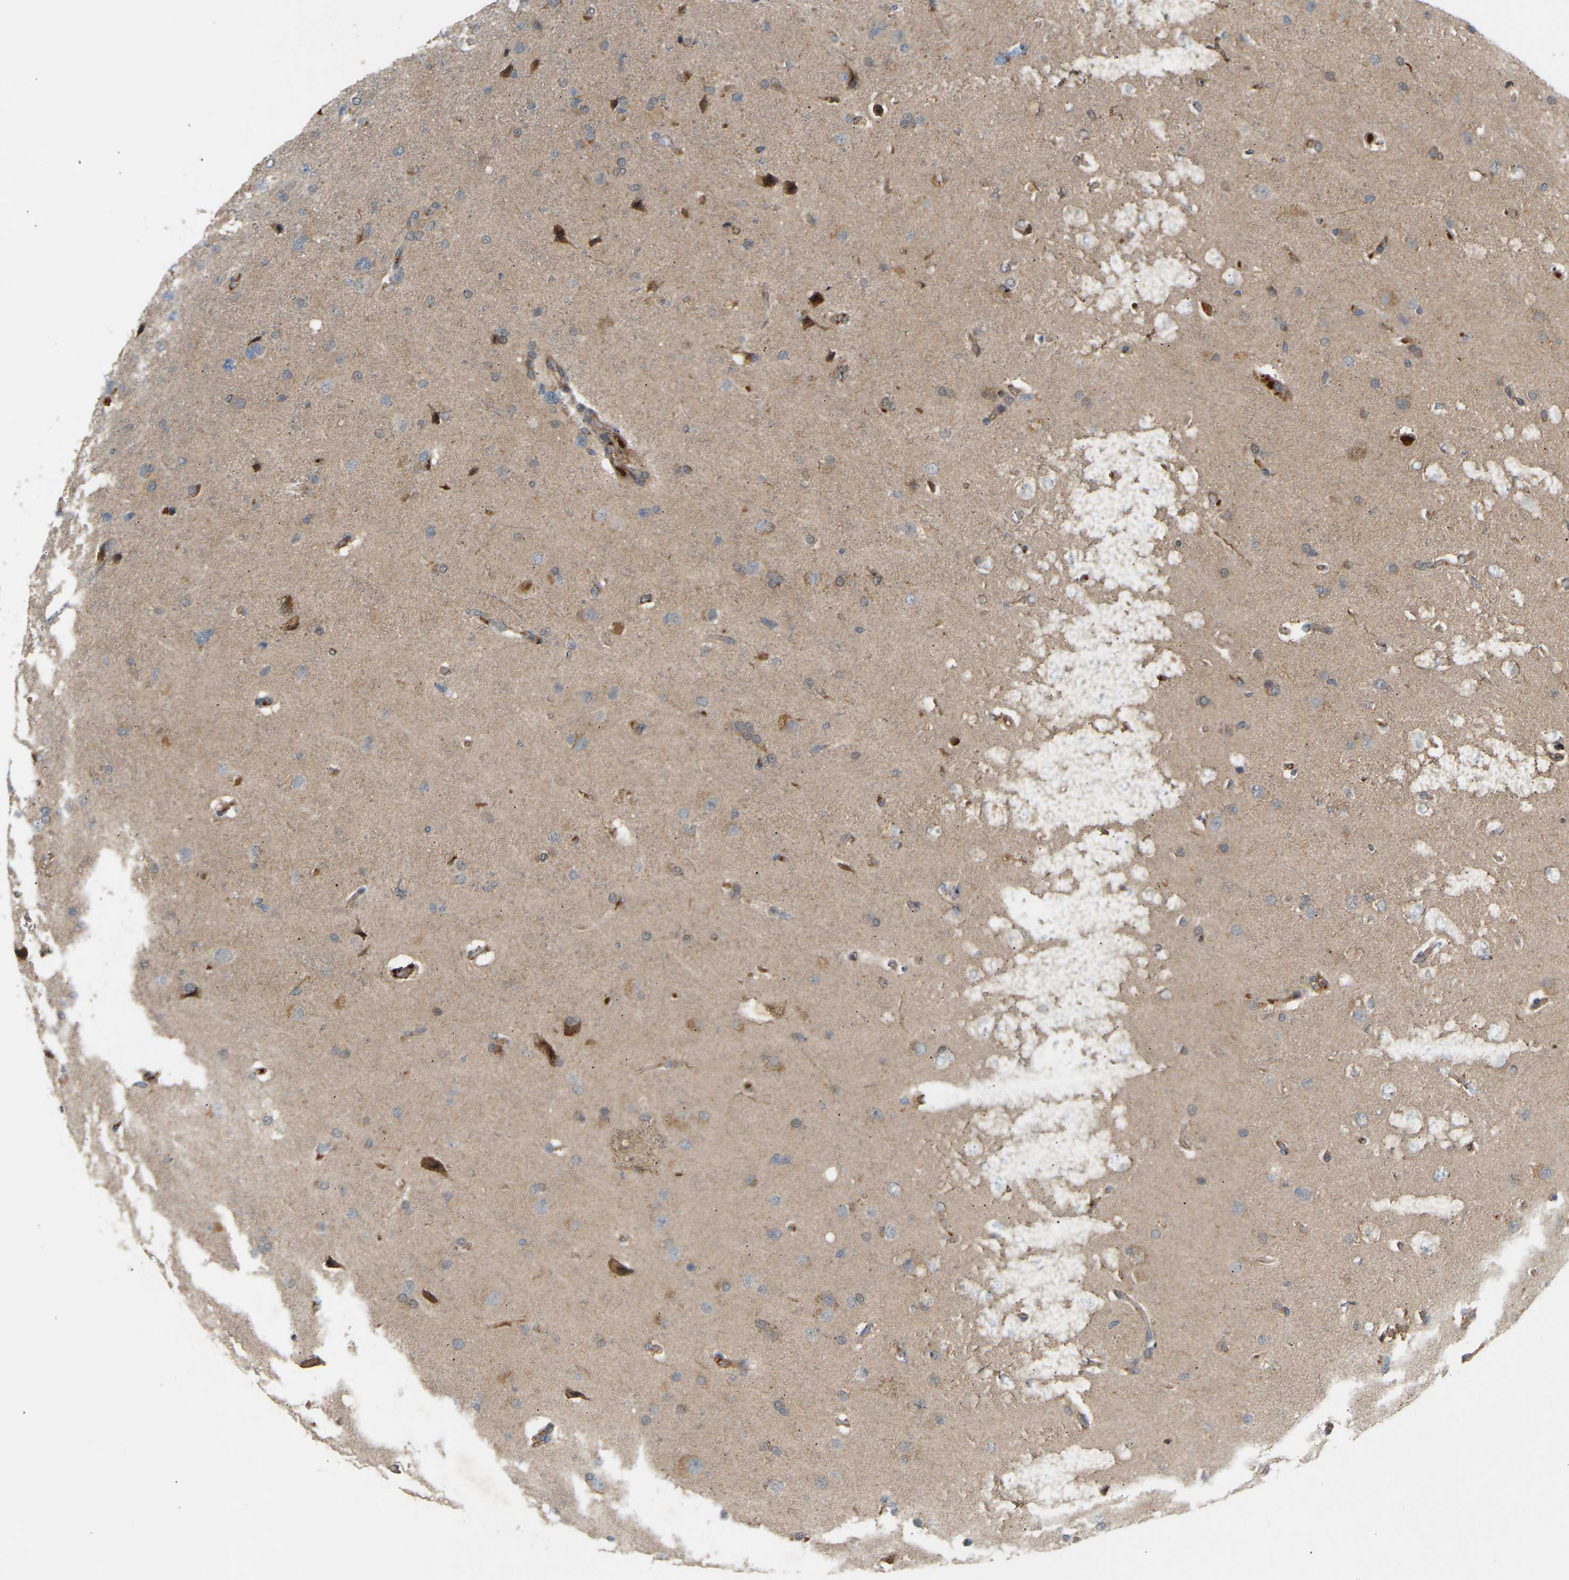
{"staining": {"intensity": "weak", "quantity": "<25%", "location": "cytoplasmic/membranous"}, "tissue": "glioma", "cell_type": "Tumor cells", "image_type": "cancer", "snomed": [{"axis": "morphology", "description": "Glioma, malignant, High grade"}, {"axis": "topography", "description": "Brain"}], "caption": "Immunohistochemistry (IHC) micrograph of neoplastic tissue: malignant glioma (high-grade) stained with DAB displays no significant protein expression in tumor cells.", "gene": "PTCD1", "patient": {"sex": "female", "age": 58}}